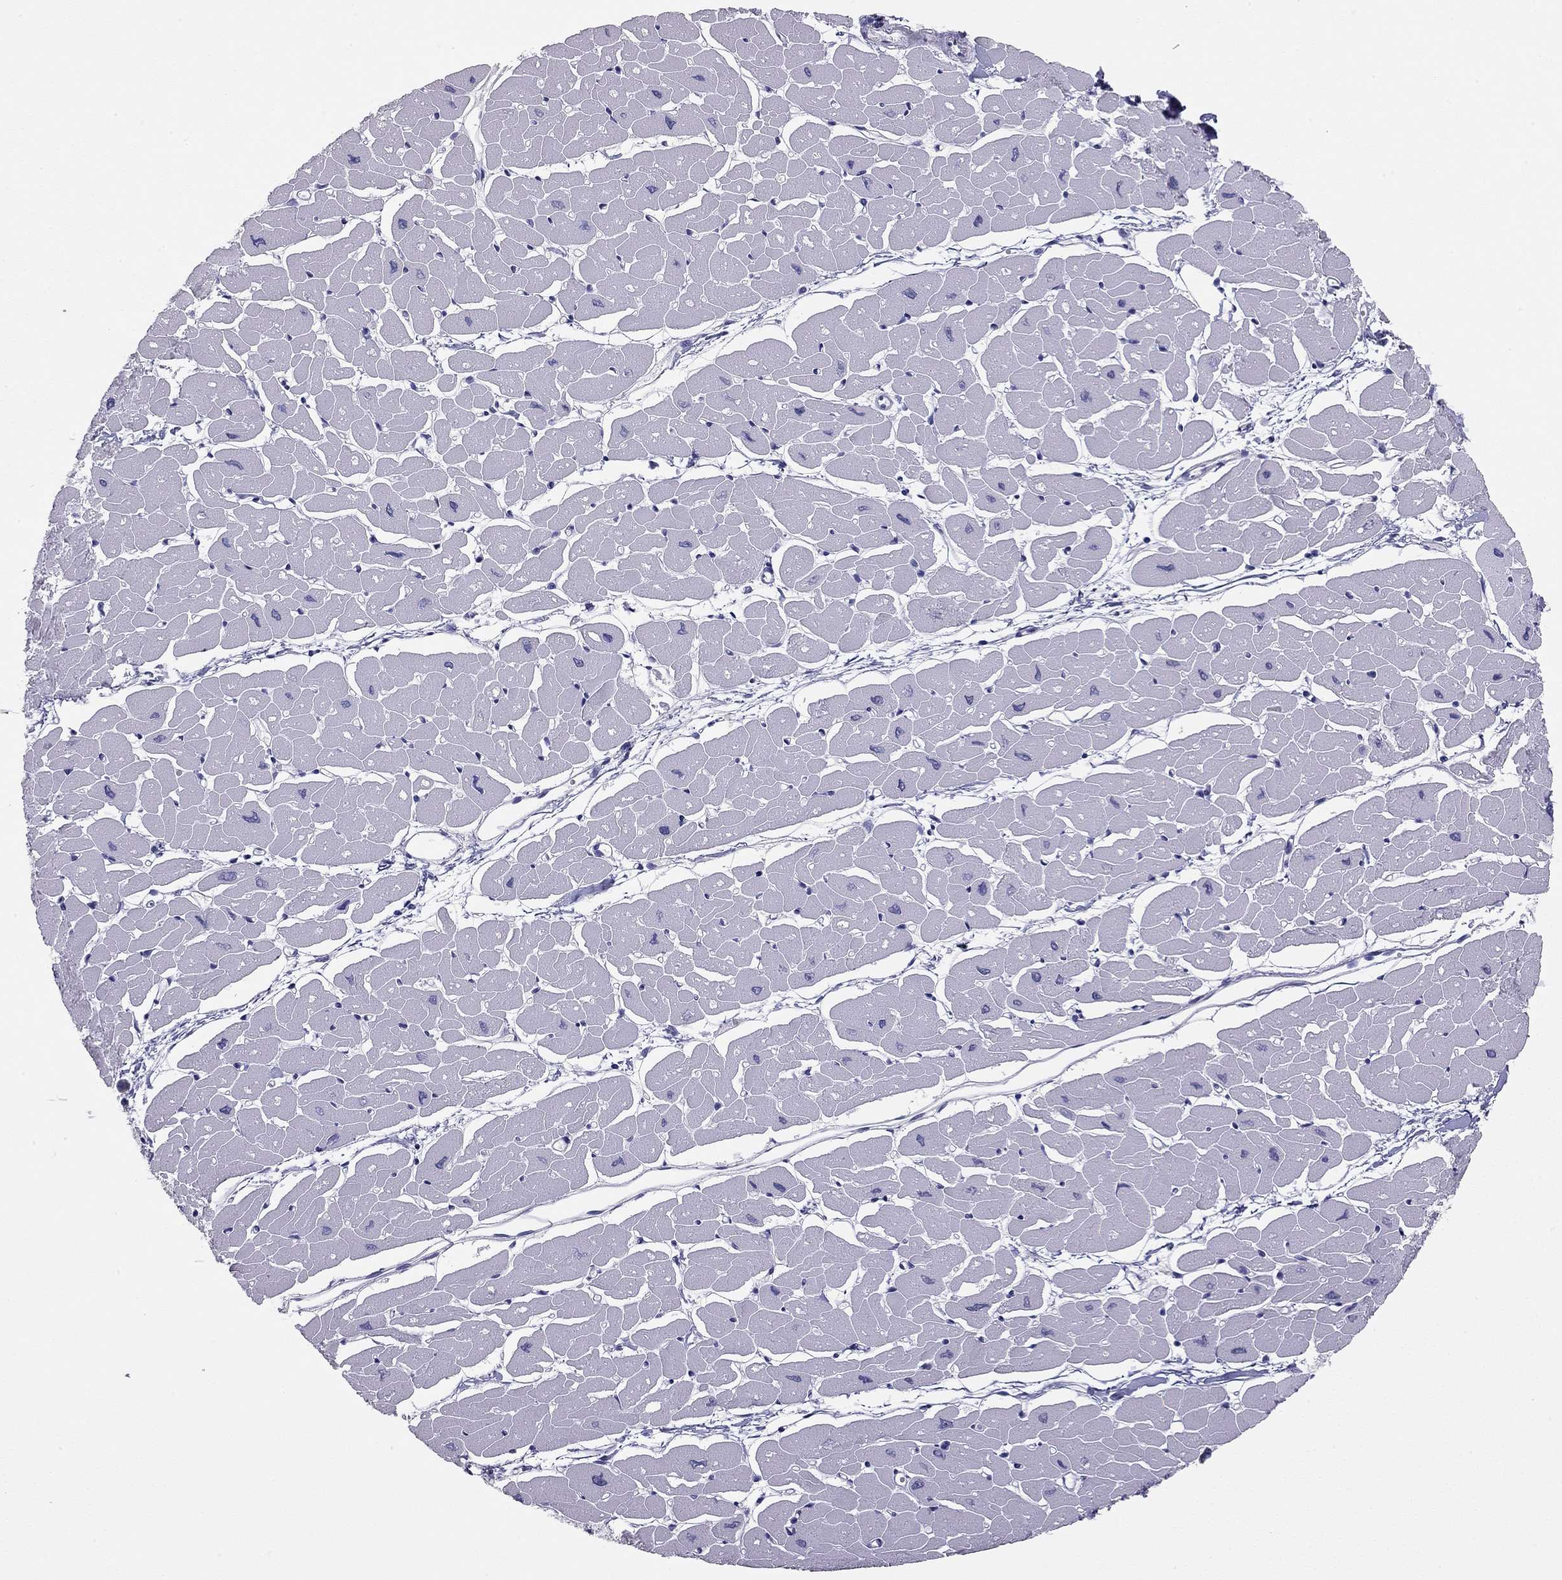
{"staining": {"intensity": "negative", "quantity": "none", "location": "none"}, "tissue": "heart muscle", "cell_type": "Cardiomyocytes", "image_type": "normal", "snomed": [{"axis": "morphology", "description": "Normal tissue, NOS"}, {"axis": "topography", "description": "Heart"}], "caption": "DAB immunohistochemical staining of benign heart muscle reveals no significant staining in cardiomyocytes.", "gene": "DOT1L", "patient": {"sex": "male", "age": 57}}